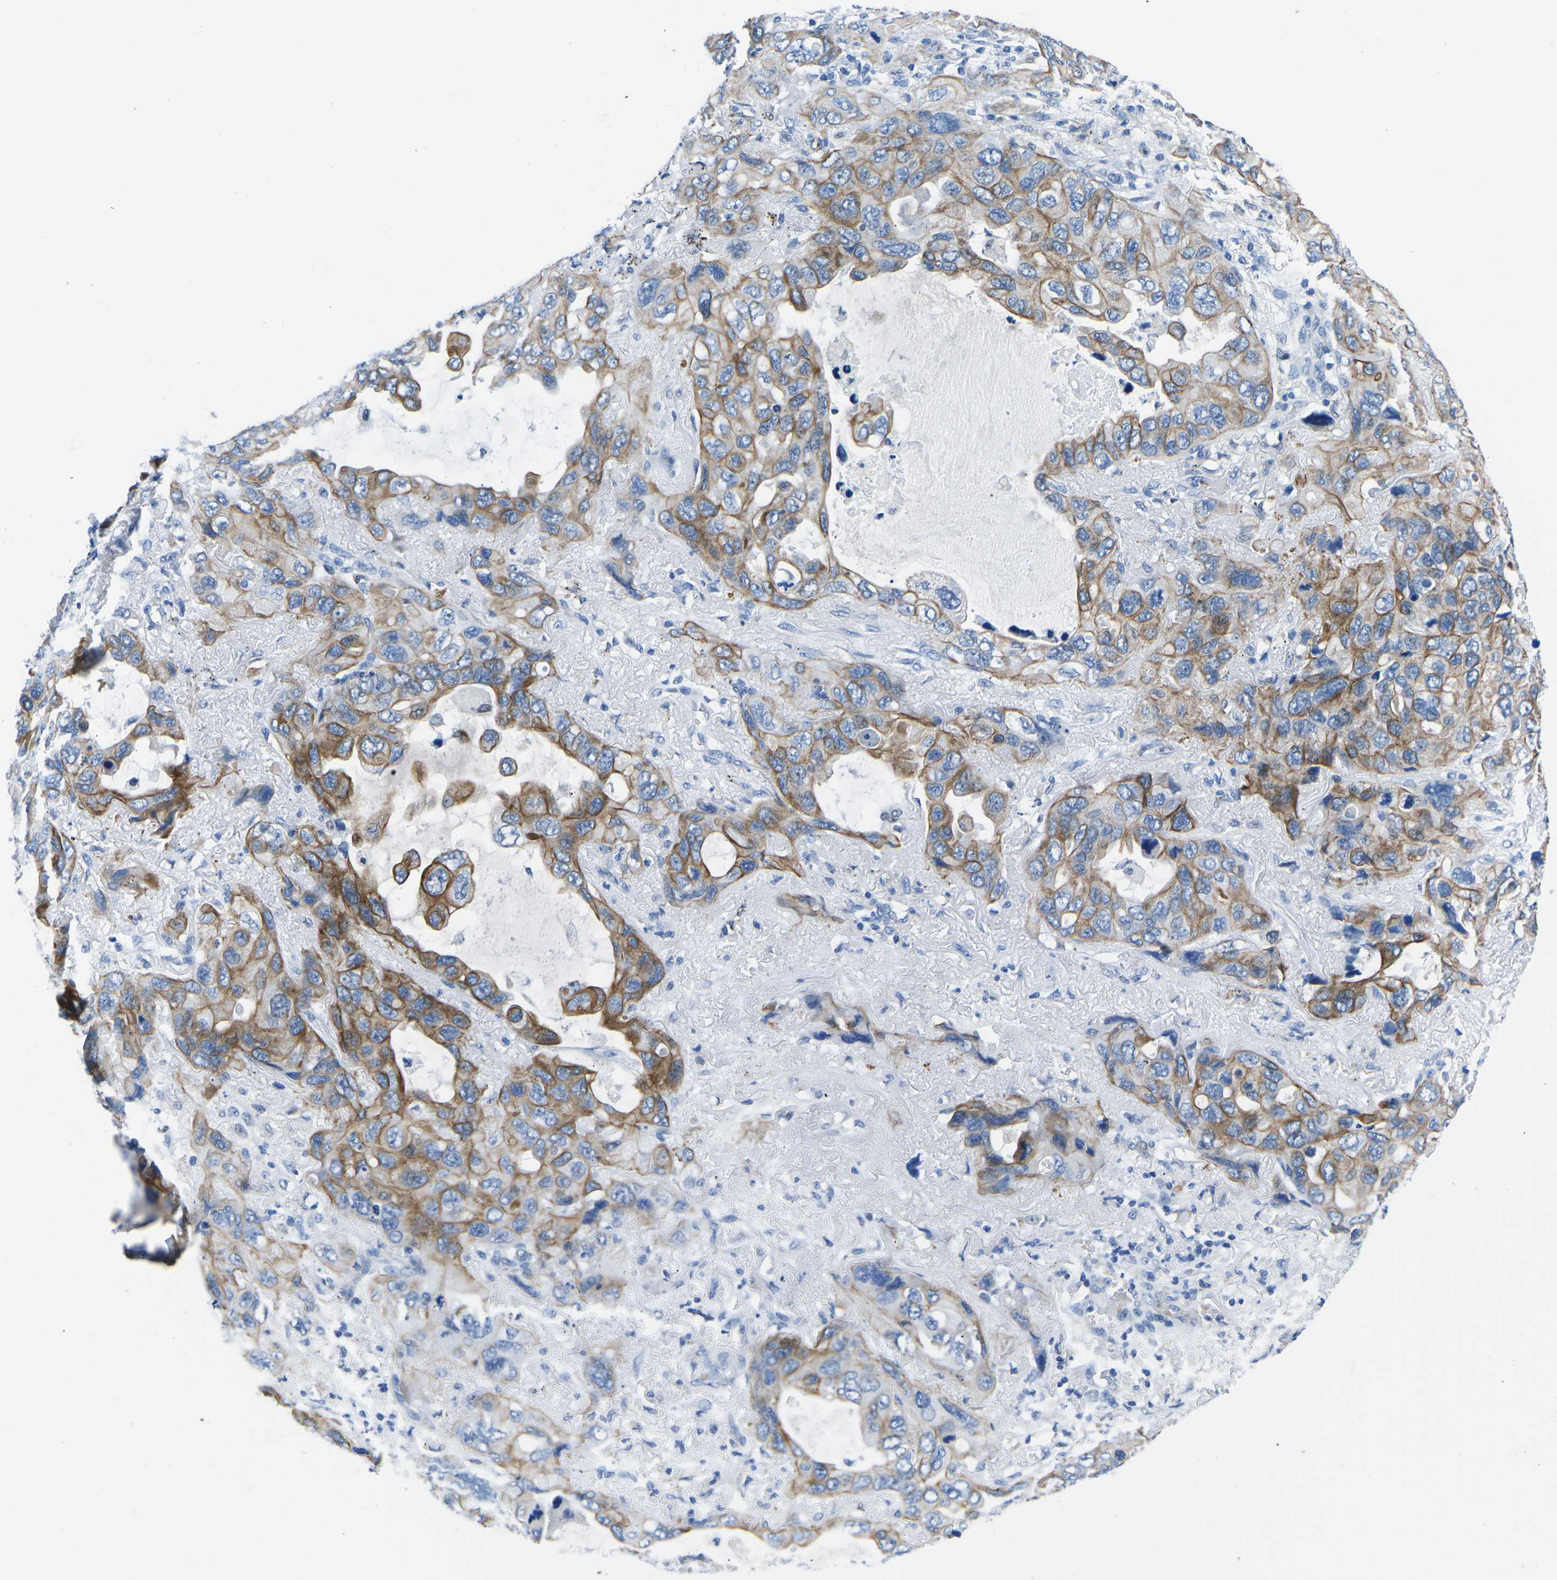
{"staining": {"intensity": "moderate", "quantity": "25%-75%", "location": "cytoplasmic/membranous"}, "tissue": "lung cancer", "cell_type": "Tumor cells", "image_type": "cancer", "snomed": [{"axis": "morphology", "description": "Squamous cell carcinoma, NOS"}, {"axis": "topography", "description": "Lung"}], "caption": "High-power microscopy captured an immunohistochemistry (IHC) micrograph of squamous cell carcinoma (lung), revealing moderate cytoplasmic/membranous expression in about 25%-75% of tumor cells. (IHC, brightfield microscopy, high magnification).", "gene": "TM6SF1", "patient": {"sex": "female", "age": 73}}